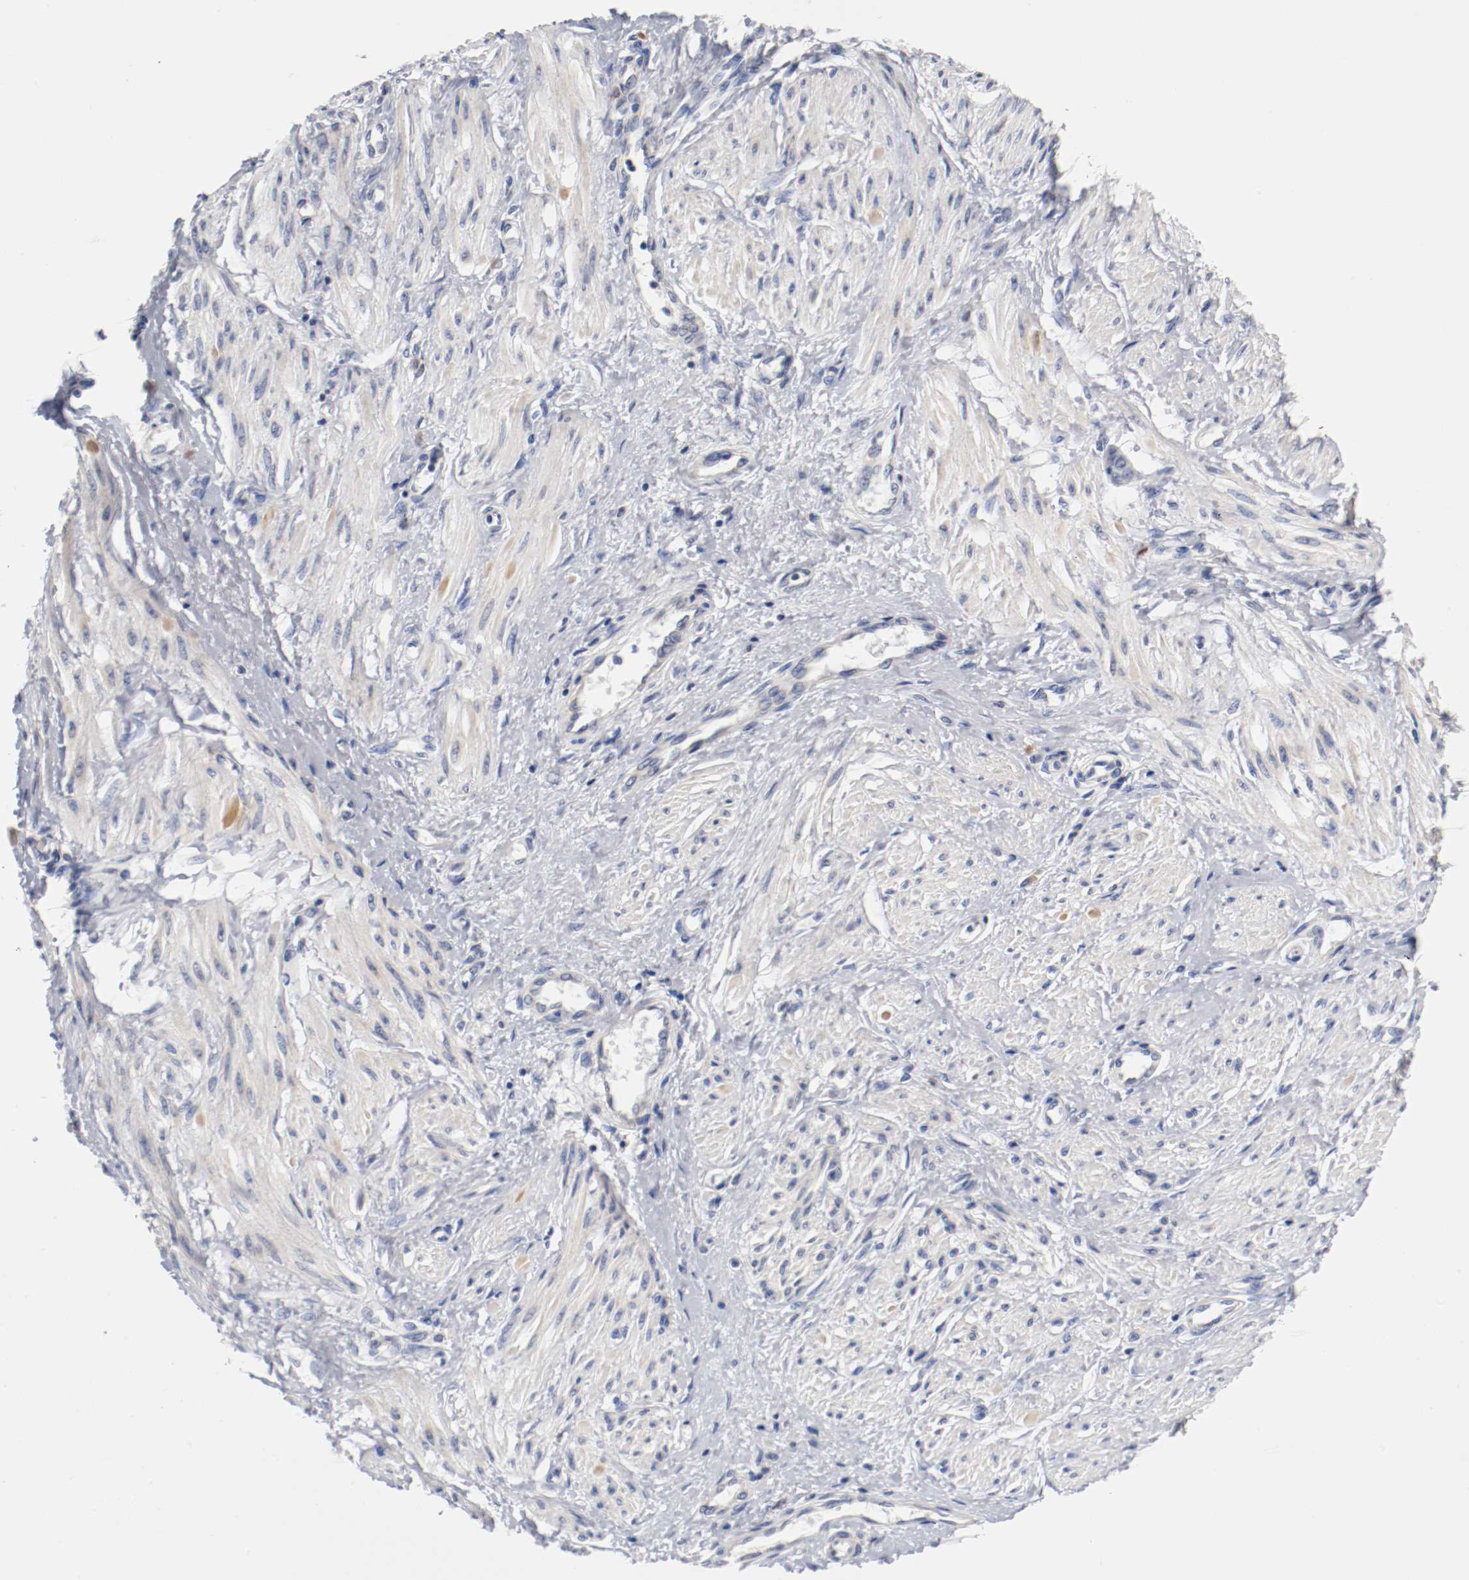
{"staining": {"intensity": "negative", "quantity": "none", "location": "none"}, "tissue": "smooth muscle", "cell_type": "Smooth muscle cells", "image_type": "normal", "snomed": [{"axis": "morphology", "description": "Normal tissue, NOS"}, {"axis": "topography", "description": "Smooth muscle"}, {"axis": "topography", "description": "Uterus"}], "caption": "Smooth muscle cells show no significant staining in benign smooth muscle. (DAB (3,3'-diaminobenzidine) IHC, high magnification).", "gene": "PCSK6", "patient": {"sex": "female", "age": 39}}